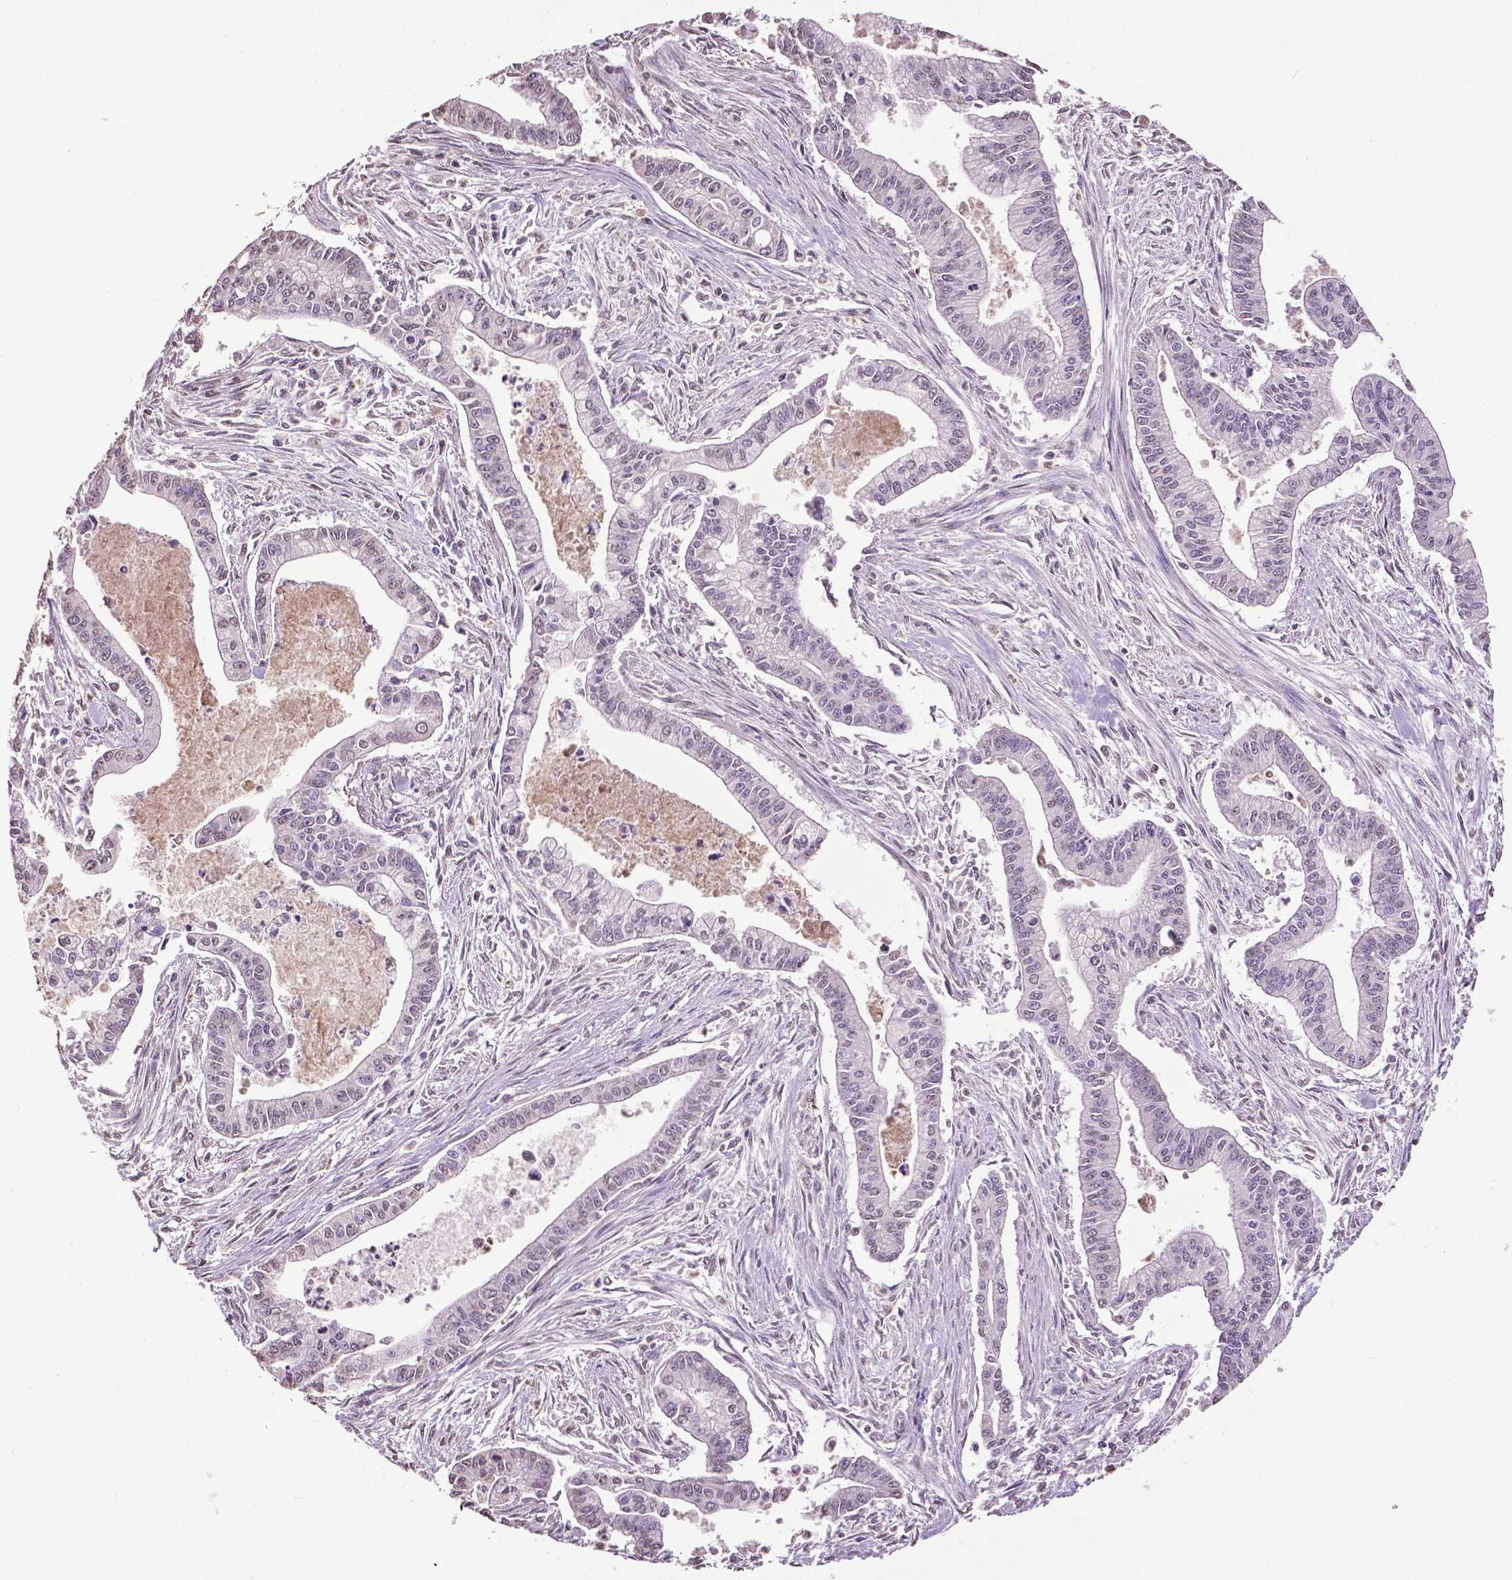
{"staining": {"intensity": "negative", "quantity": "none", "location": "none"}, "tissue": "pancreatic cancer", "cell_type": "Tumor cells", "image_type": "cancer", "snomed": [{"axis": "morphology", "description": "Adenocarcinoma, NOS"}, {"axis": "topography", "description": "Pancreas"}], "caption": "This is an immunohistochemistry histopathology image of pancreatic adenocarcinoma. There is no positivity in tumor cells.", "gene": "RUNX3", "patient": {"sex": "female", "age": 65}}